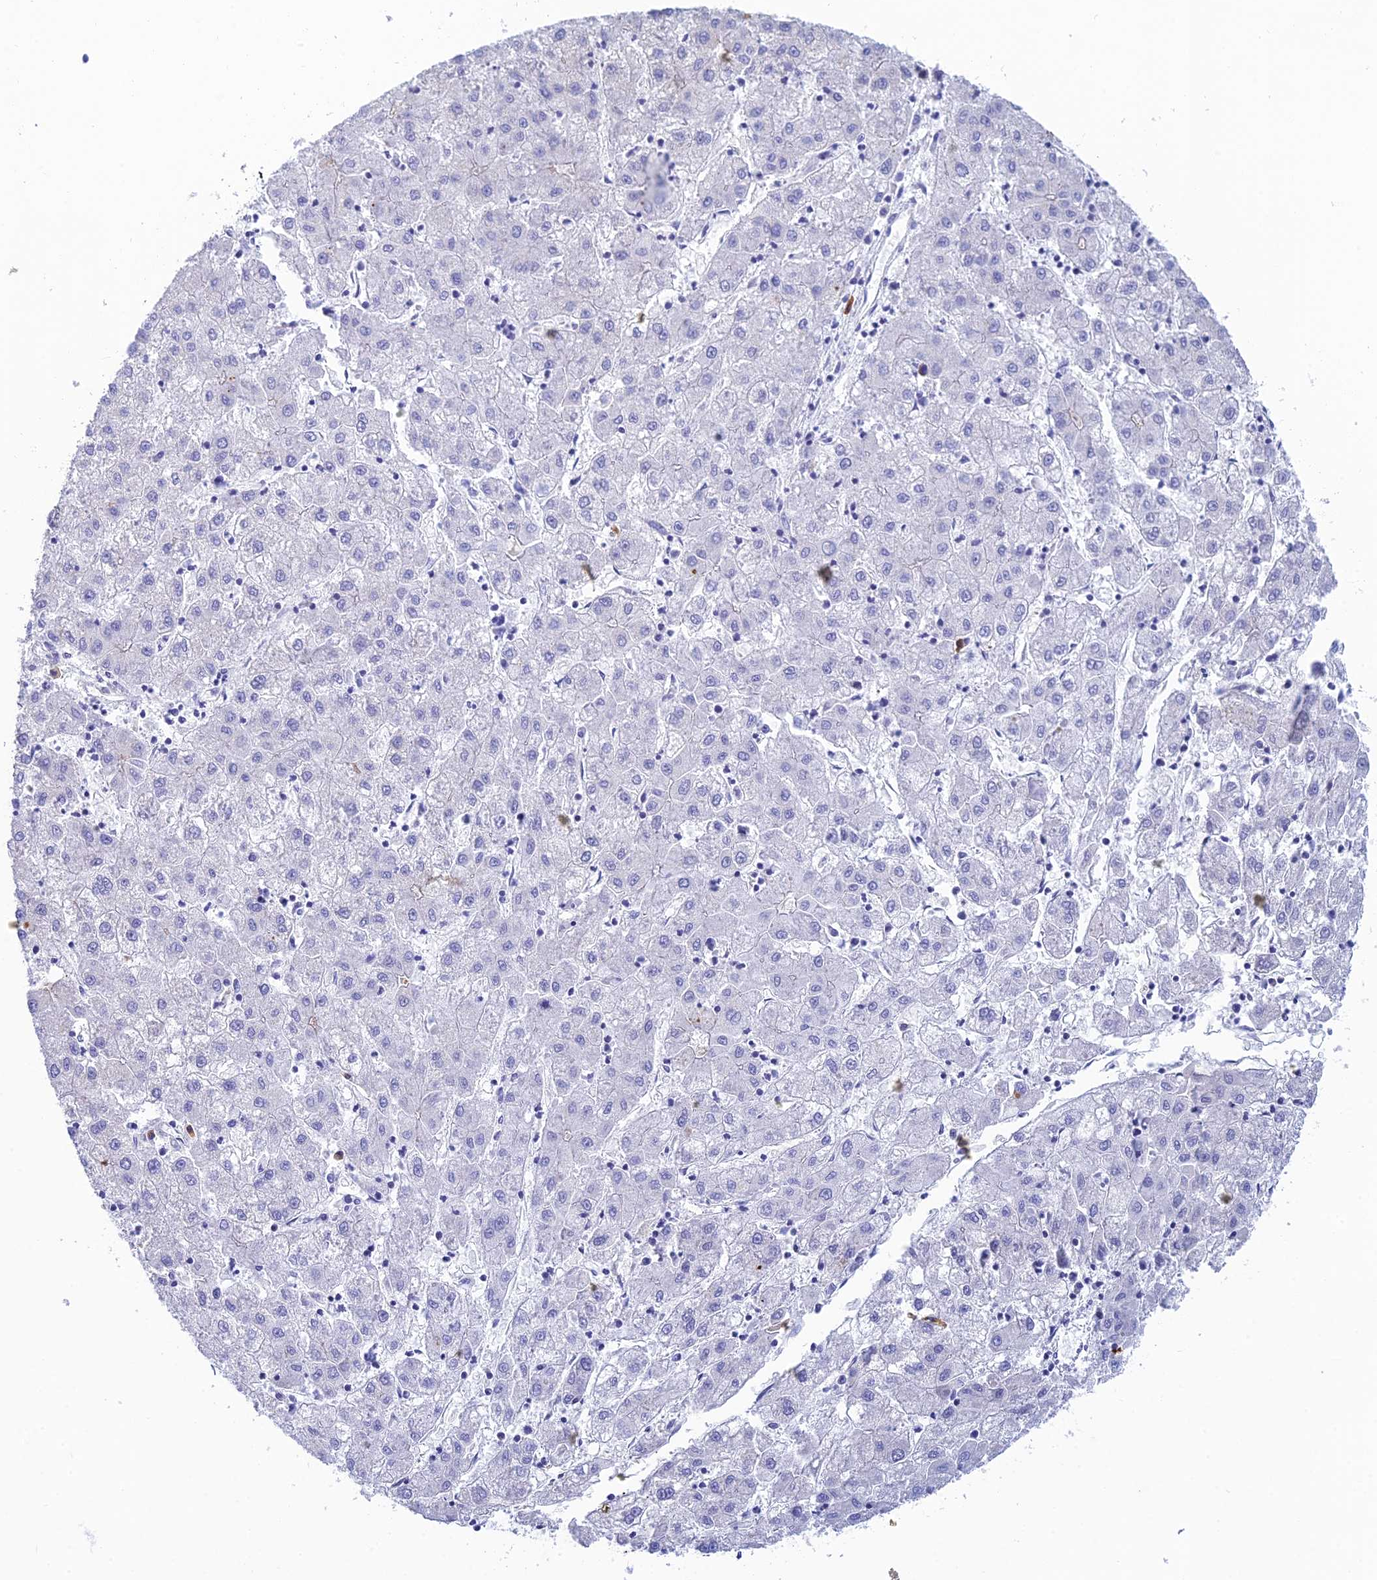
{"staining": {"intensity": "negative", "quantity": "none", "location": "none"}, "tissue": "liver cancer", "cell_type": "Tumor cells", "image_type": "cancer", "snomed": [{"axis": "morphology", "description": "Carcinoma, Hepatocellular, NOS"}, {"axis": "topography", "description": "Liver"}], "caption": "Hepatocellular carcinoma (liver) was stained to show a protein in brown. There is no significant expression in tumor cells.", "gene": "CEP152", "patient": {"sex": "male", "age": 72}}